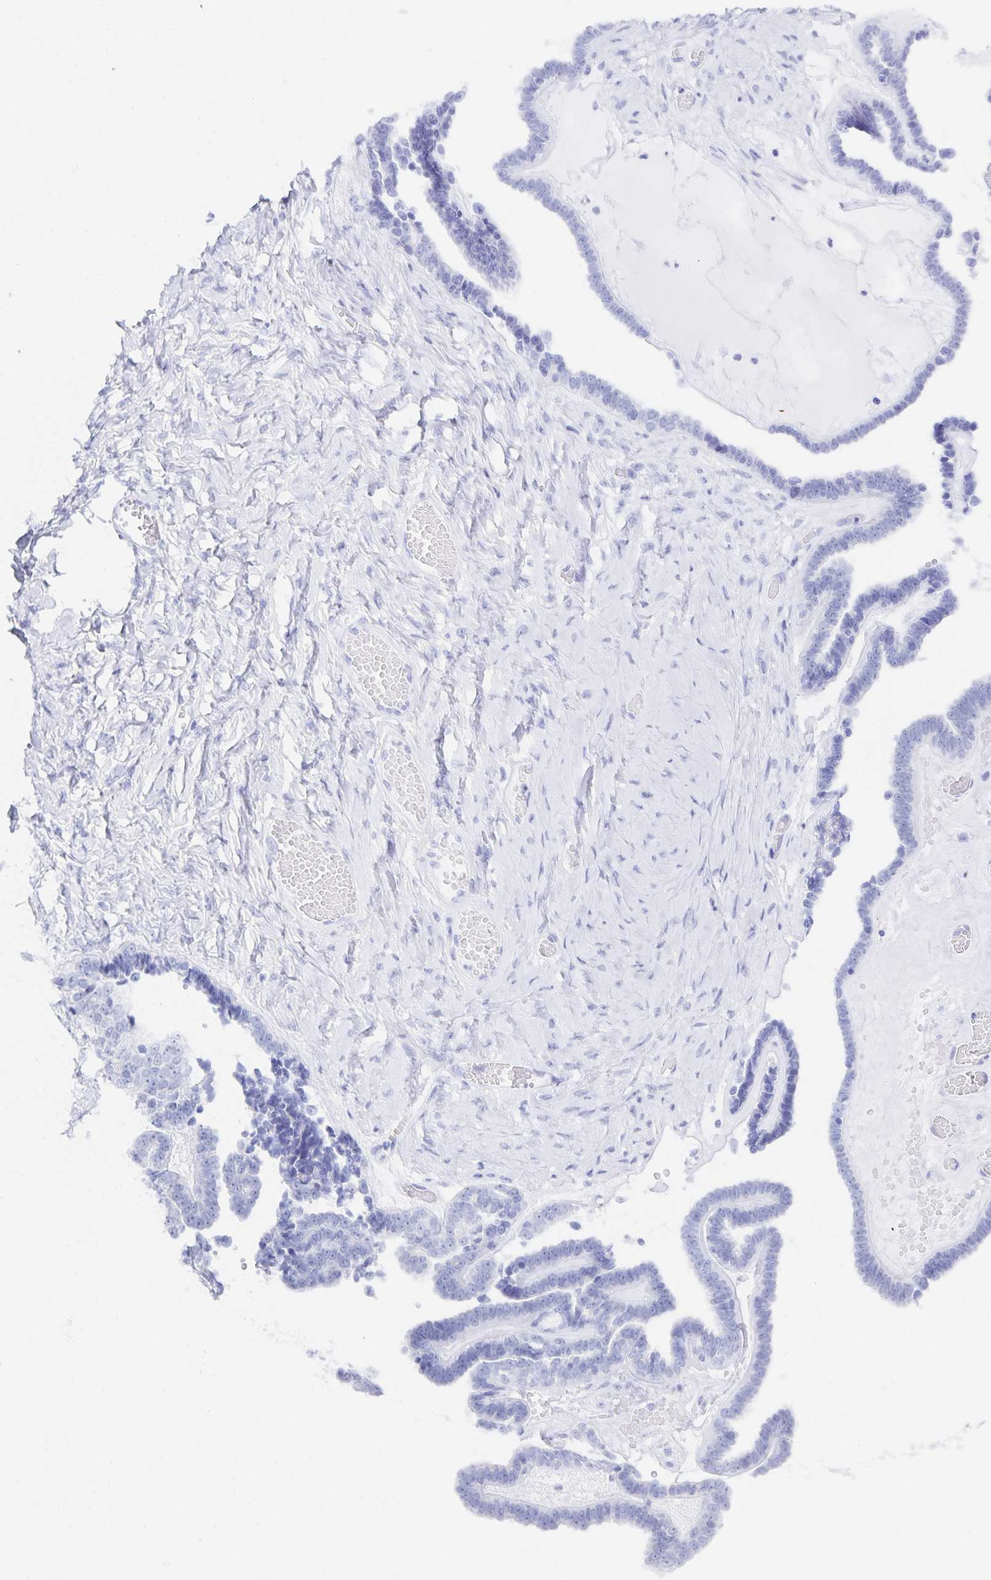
{"staining": {"intensity": "negative", "quantity": "none", "location": "none"}, "tissue": "ovarian cancer", "cell_type": "Tumor cells", "image_type": "cancer", "snomed": [{"axis": "morphology", "description": "Cystadenocarcinoma, serous, NOS"}, {"axis": "topography", "description": "Ovary"}], "caption": "This image is of ovarian serous cystadenocarcinoma stained with IHC to label a protein in brown with the nuclei are counter-stained blue. There is no staining in tumor cells.", "gene": "SNTN", "patient": {"sex": "female", "age": 71}}